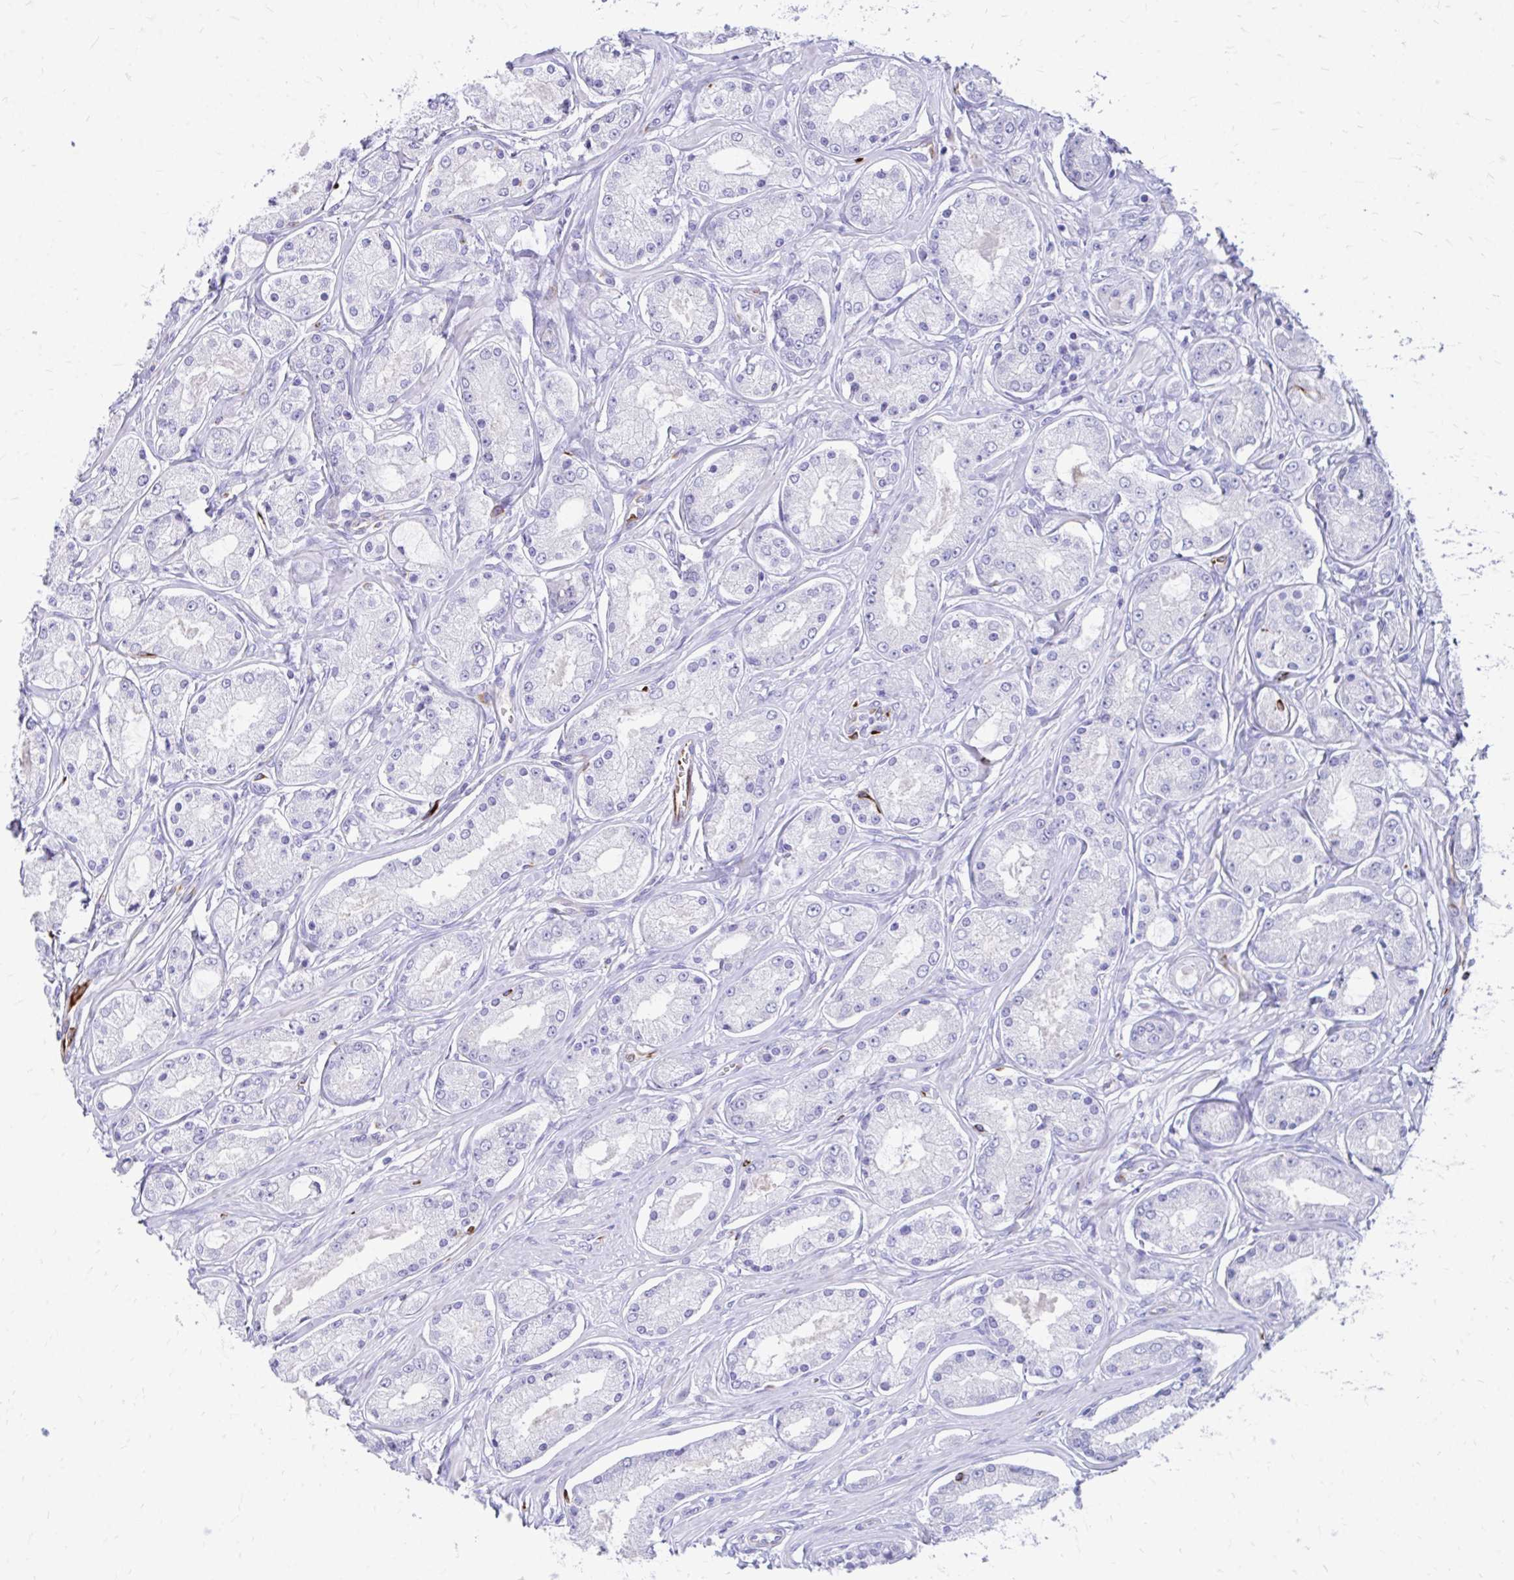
{"staining": {"intensity": "negative", "quantity": "none", "location": "none"}, "tissue": "prostate cancer", "cell_type": "Tumor cells", "image_type": "cancer", "snomed": [{"axis": "morphology", "description": "Adenocarcinoma, High grade"}, {"axis": "topography", "description": "Prostate"}], "caption": "IHC micrograph of neoplastic tissue: human prostate cancer stained with DAB displays no significant protein positivity in tumor cells.", "gene": "ZNF699", "patient": {"sex": "male", "age": 66}}